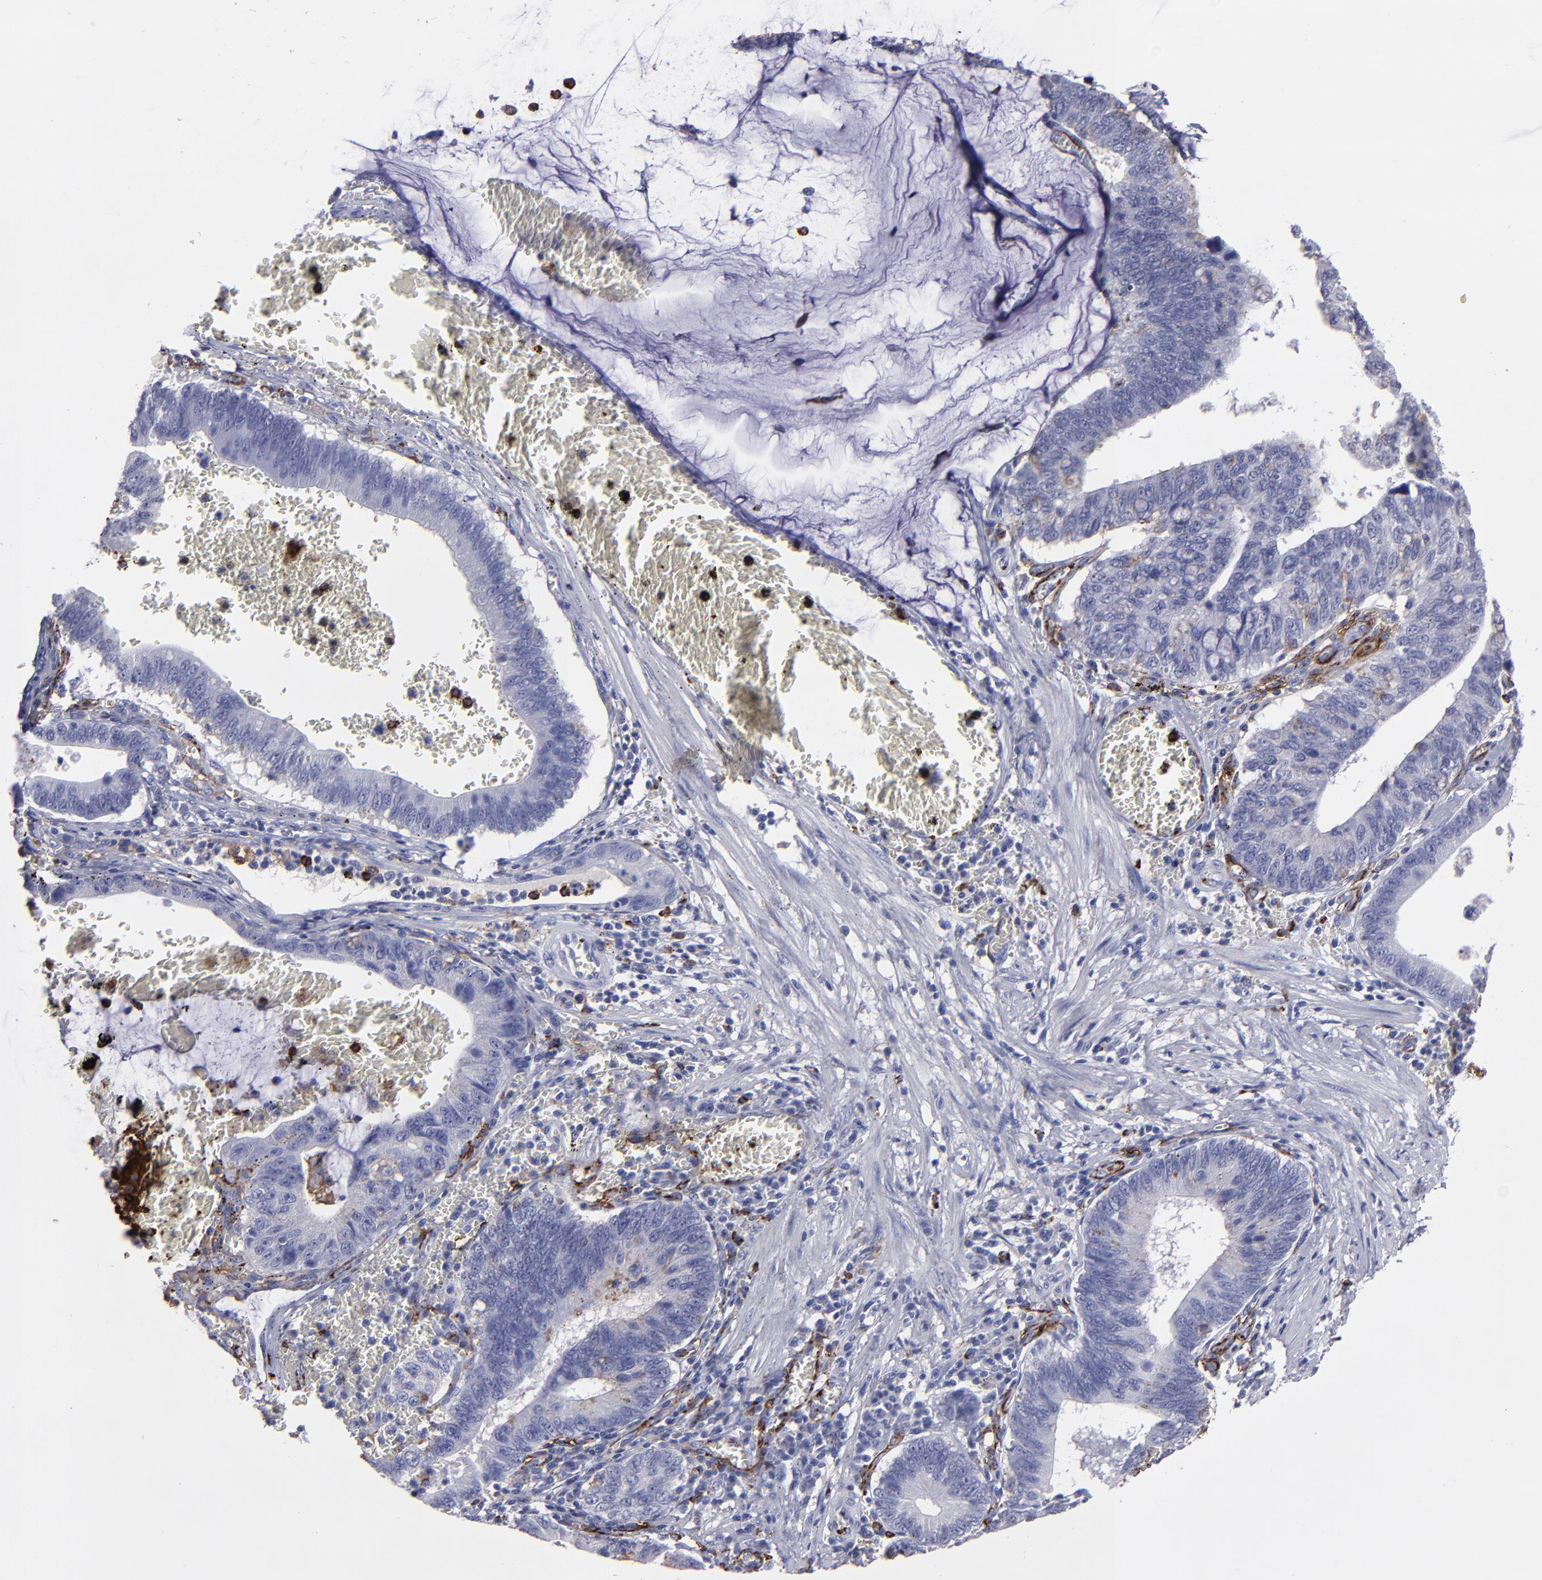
{"staining": {"intensity": "negative", "quantity": "none", "location": "none"}, "tissue": "stomach cancer", "cell_type": "Tumor cells", "image_type": "cancer", "snomed": [{"axis": "morphology", "description": "Adenocarcinoma, NOS"}, {"axis": "topography", "description": "Stomach"}, {"axis": "topography", "description": "Gastric cardia"}], "caption": "A histopathology image of stomach cancer (adenocarcinoma) stained for a protein shows no brown staining in tumor cells.", "gene": "CD36", "patient": {"sex": "male", "age": 59}}